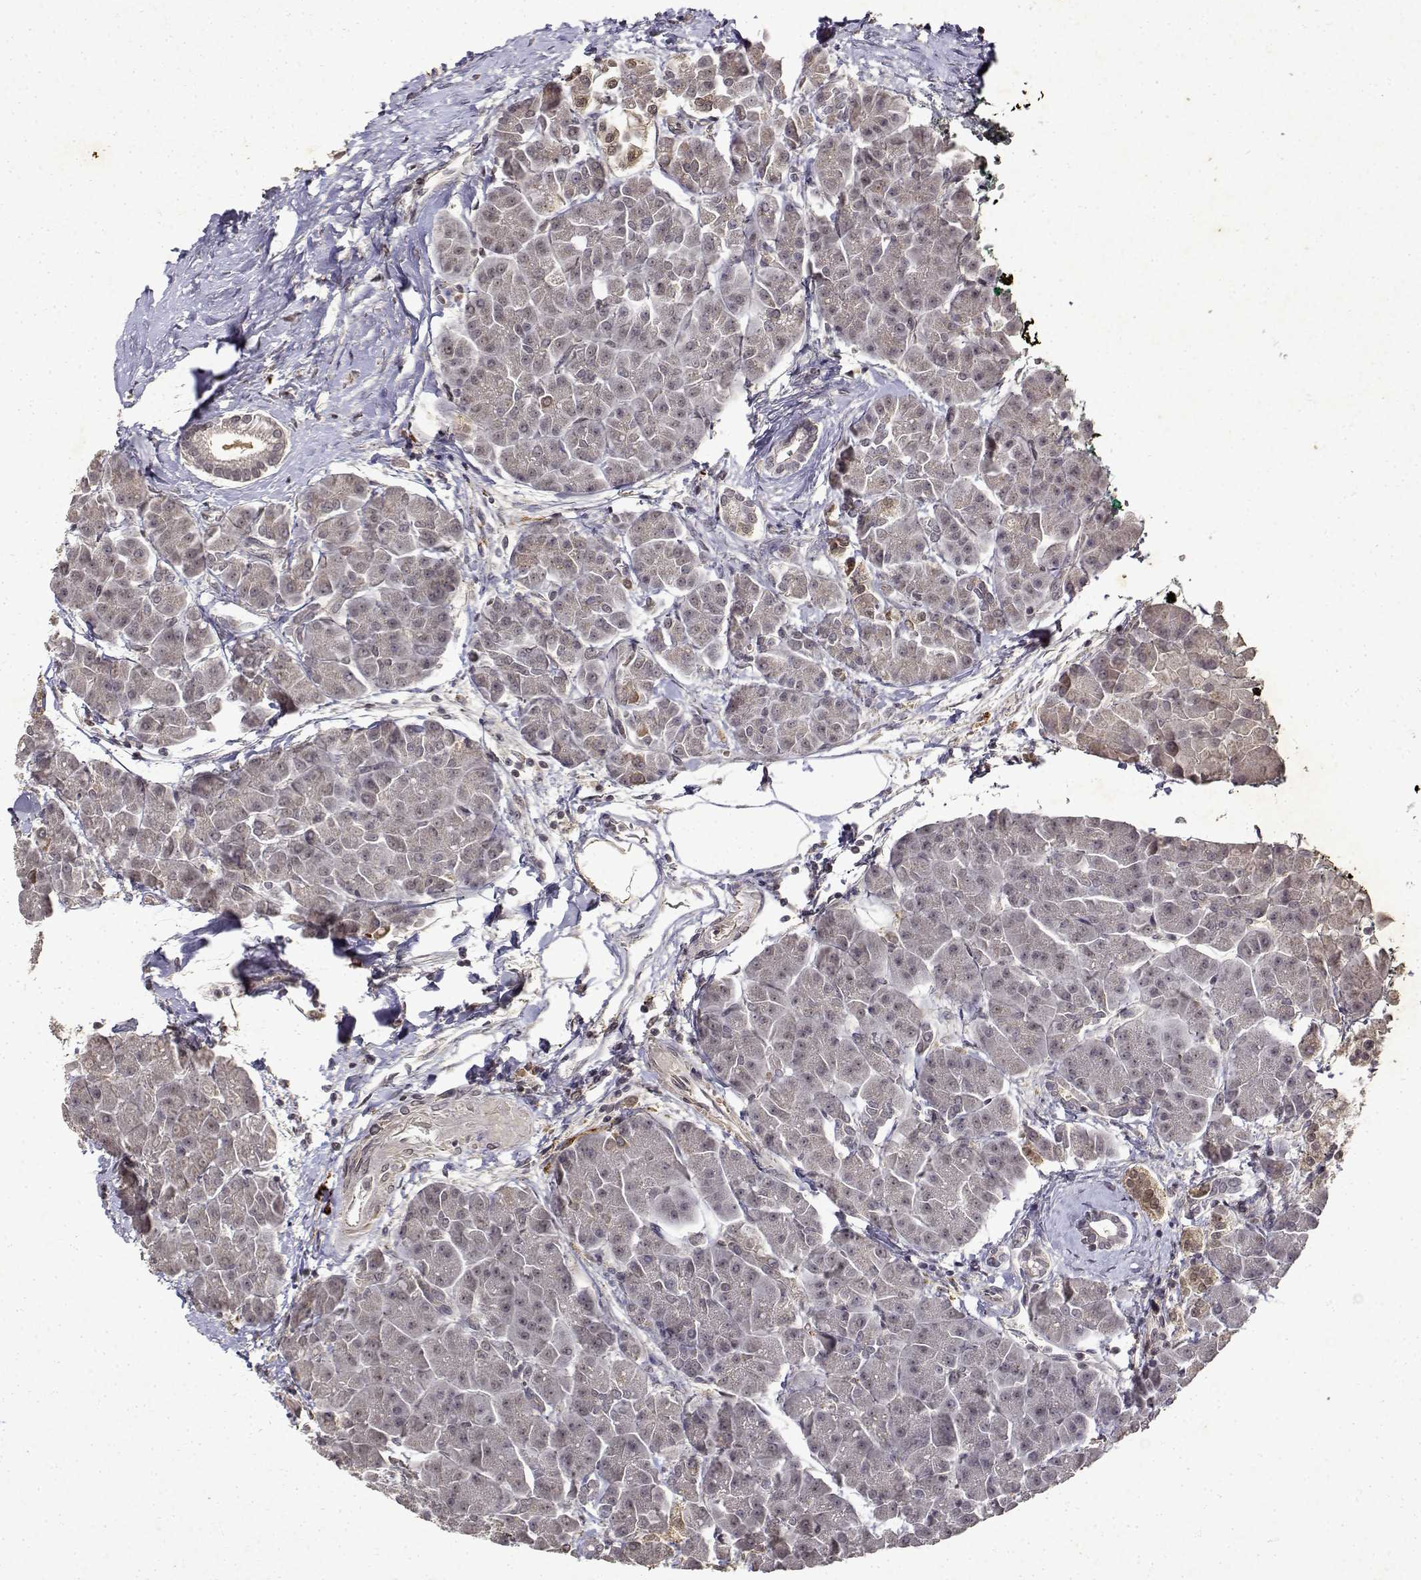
{"staining": {"intensity": "weak", "quantity": "<25%", "location": "cytoplasmic/membranous"}, "tissue": "pancreas", "cell_type": "Exocrine glandular cells", "image_type": "normal", "snomed": [{"axis": "morphology", "description": "Normal tissue, NOS"}, {"axis": "topography", "description": "Adipose tissue"}, {"axis": "topography", "description": "Pancreas"}, {"axis": "topography", "description": "Peripheral nerve tissue"}], "caption": "Human pancreas stained for a protein using IHC displays no expression in exocrine glandular cells.", "gene": "BDNF", "patient": {"sex": "female", "age": 58}}